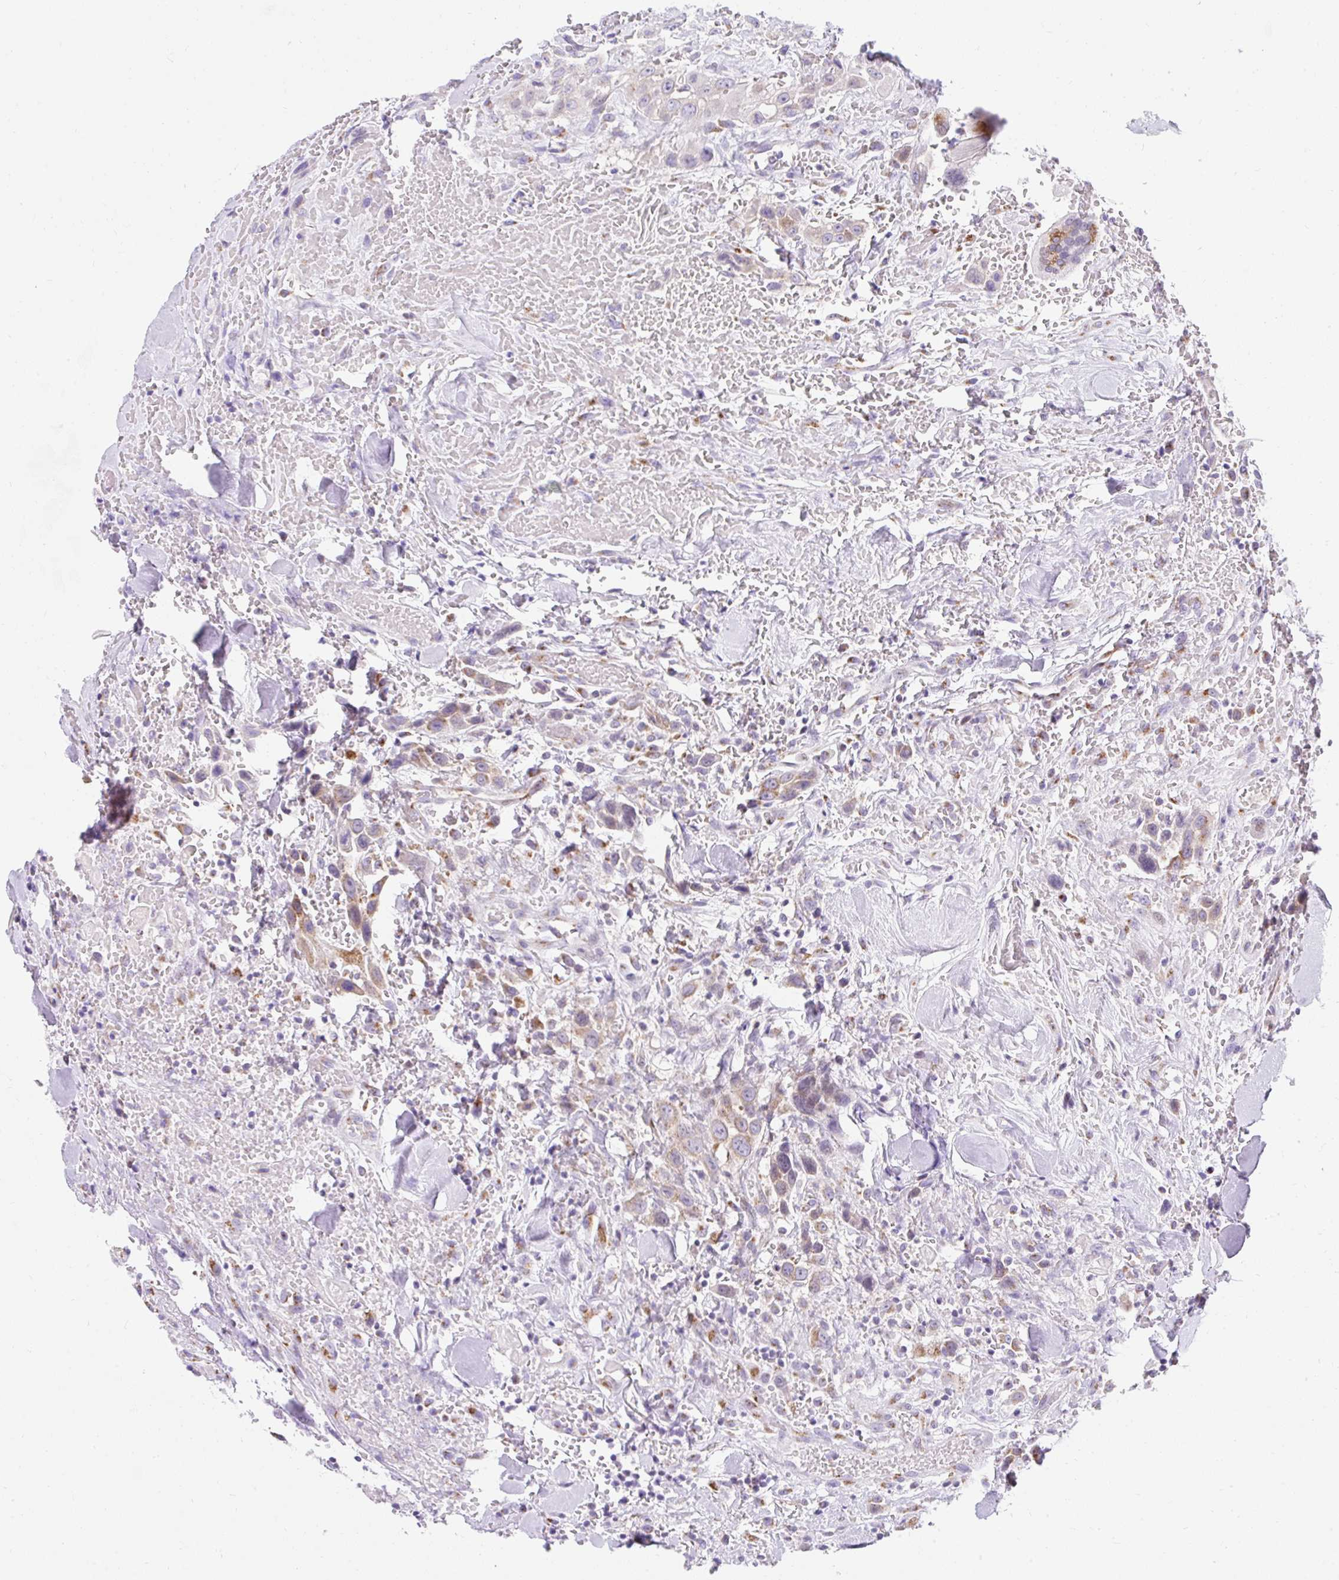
{"staining": {"intensity": "weak", "quantity": "25%-75%", "location": "cytoplasmic/membranous"}, "tissue": "head and neck cancer", "cell_type": "Tumor cells", "image_type": "cancer", "snomed": [{"axis": "morphology", "description": "Squamous cell carcinoma, NOS"}, {"axis": "topography", "description": "Head-Neck"}], "caption": "Squamous cell carcinoma (head and neck) stained with a brown dye displays weak cytoplasmic/membranous positive expression in approximately 25%-75% of tumor cells.", "gene": "GOLGA8A", "patient": {"sex": "male", "age": 81}}